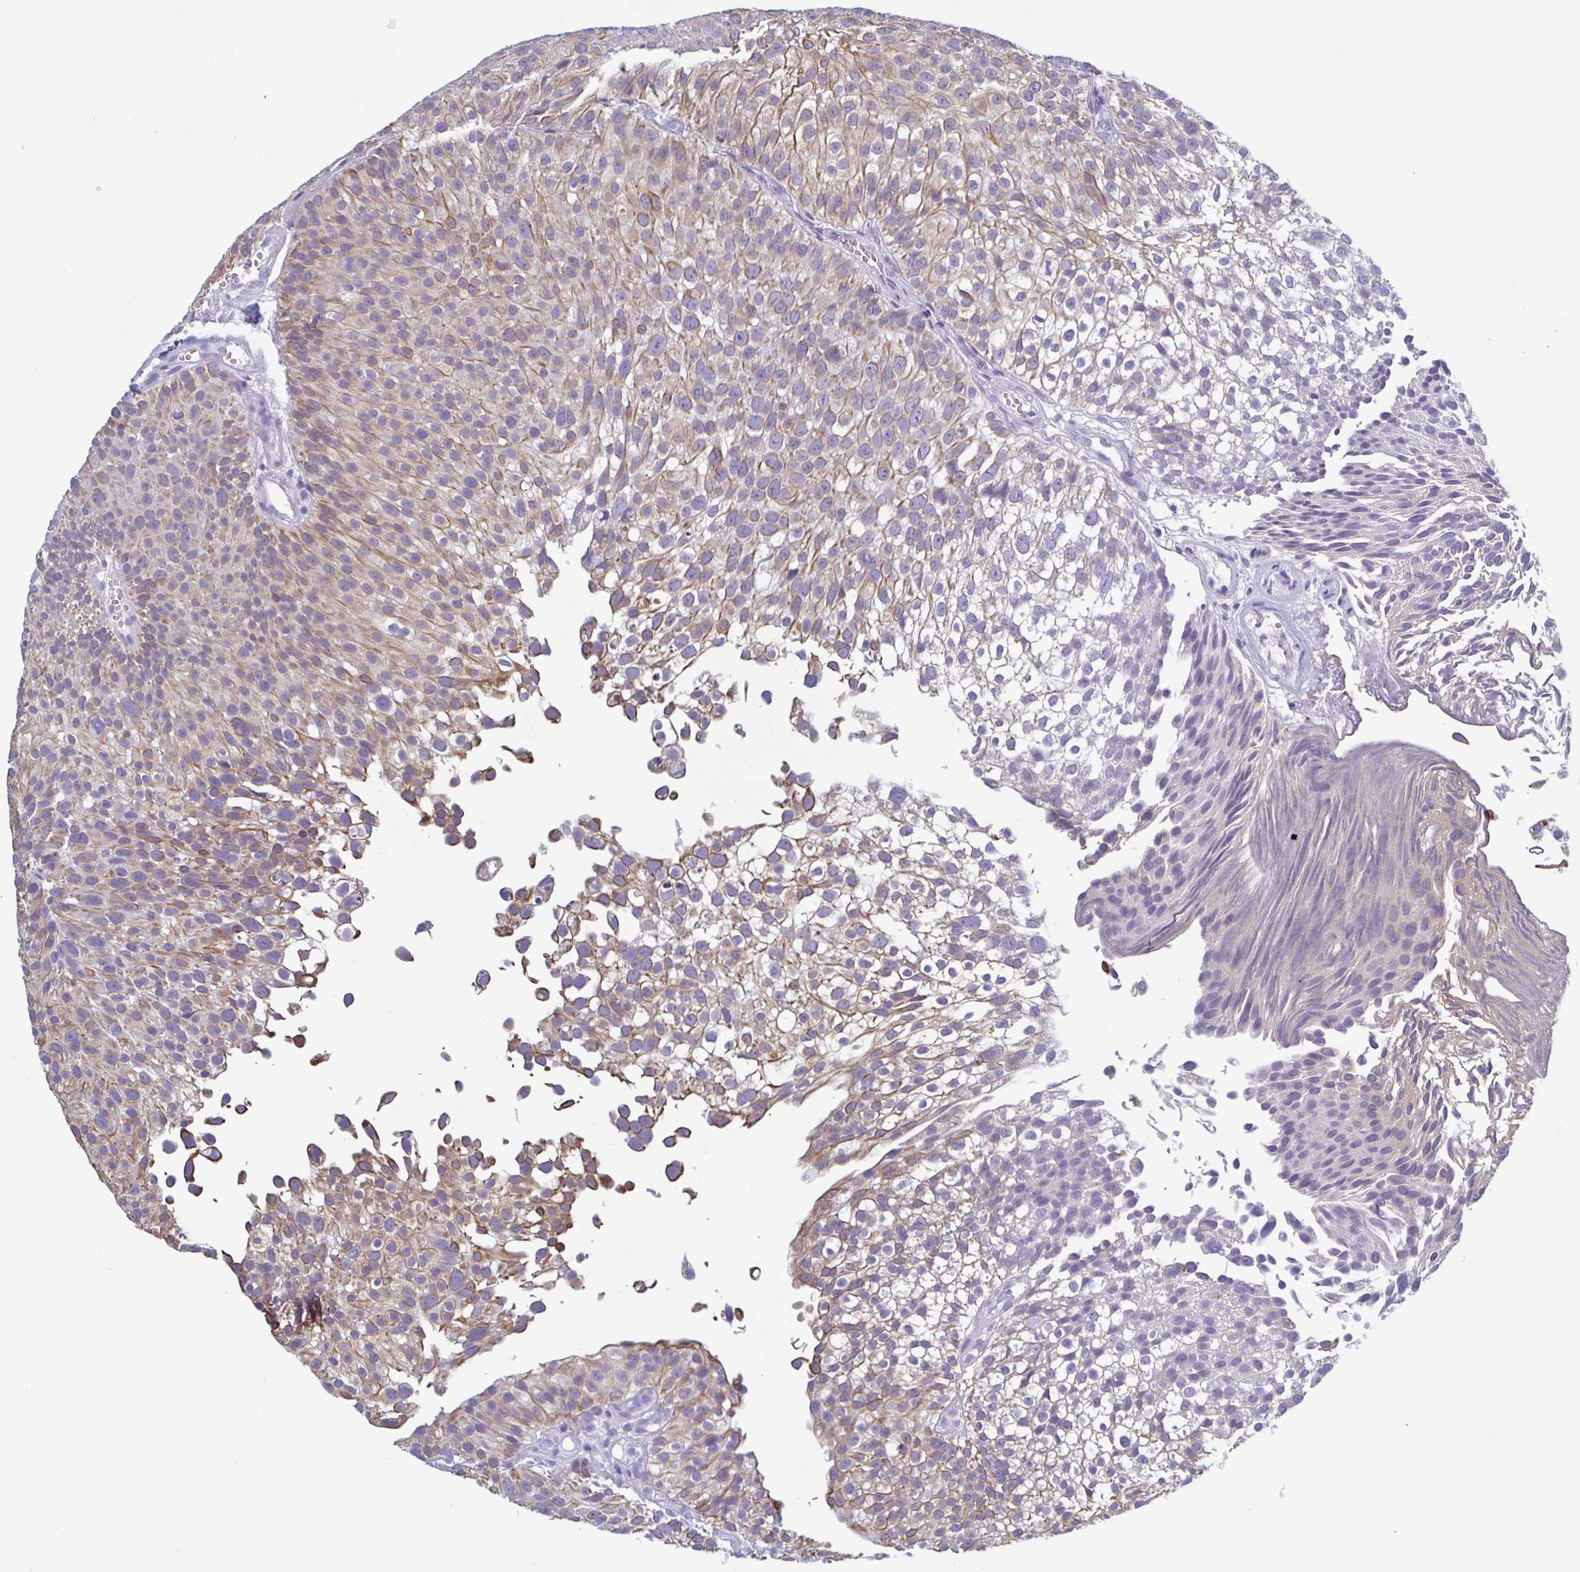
{"staining": {"intensity": "moderate", "quantity": "25%-75%", "location": "cytoplasmic/membranous"}, "tissue": "urothelial cancer", "cell_type": "Tumor cells", "image_type": "cancer", "snomed": [{"axis": "morphology", "description": "Urothelial carcinoma, Low grade"}, {"axis": "topography", "description": "Urinary bladder"}], "caption": "Tumor cells show moderate cytoplasmic/membranous positivity in approximately 25%-75% of cells in urothelial carcinoma (low-grade).", "gene": "KRT10", "patient": {"sex": "male", "age": 70}}